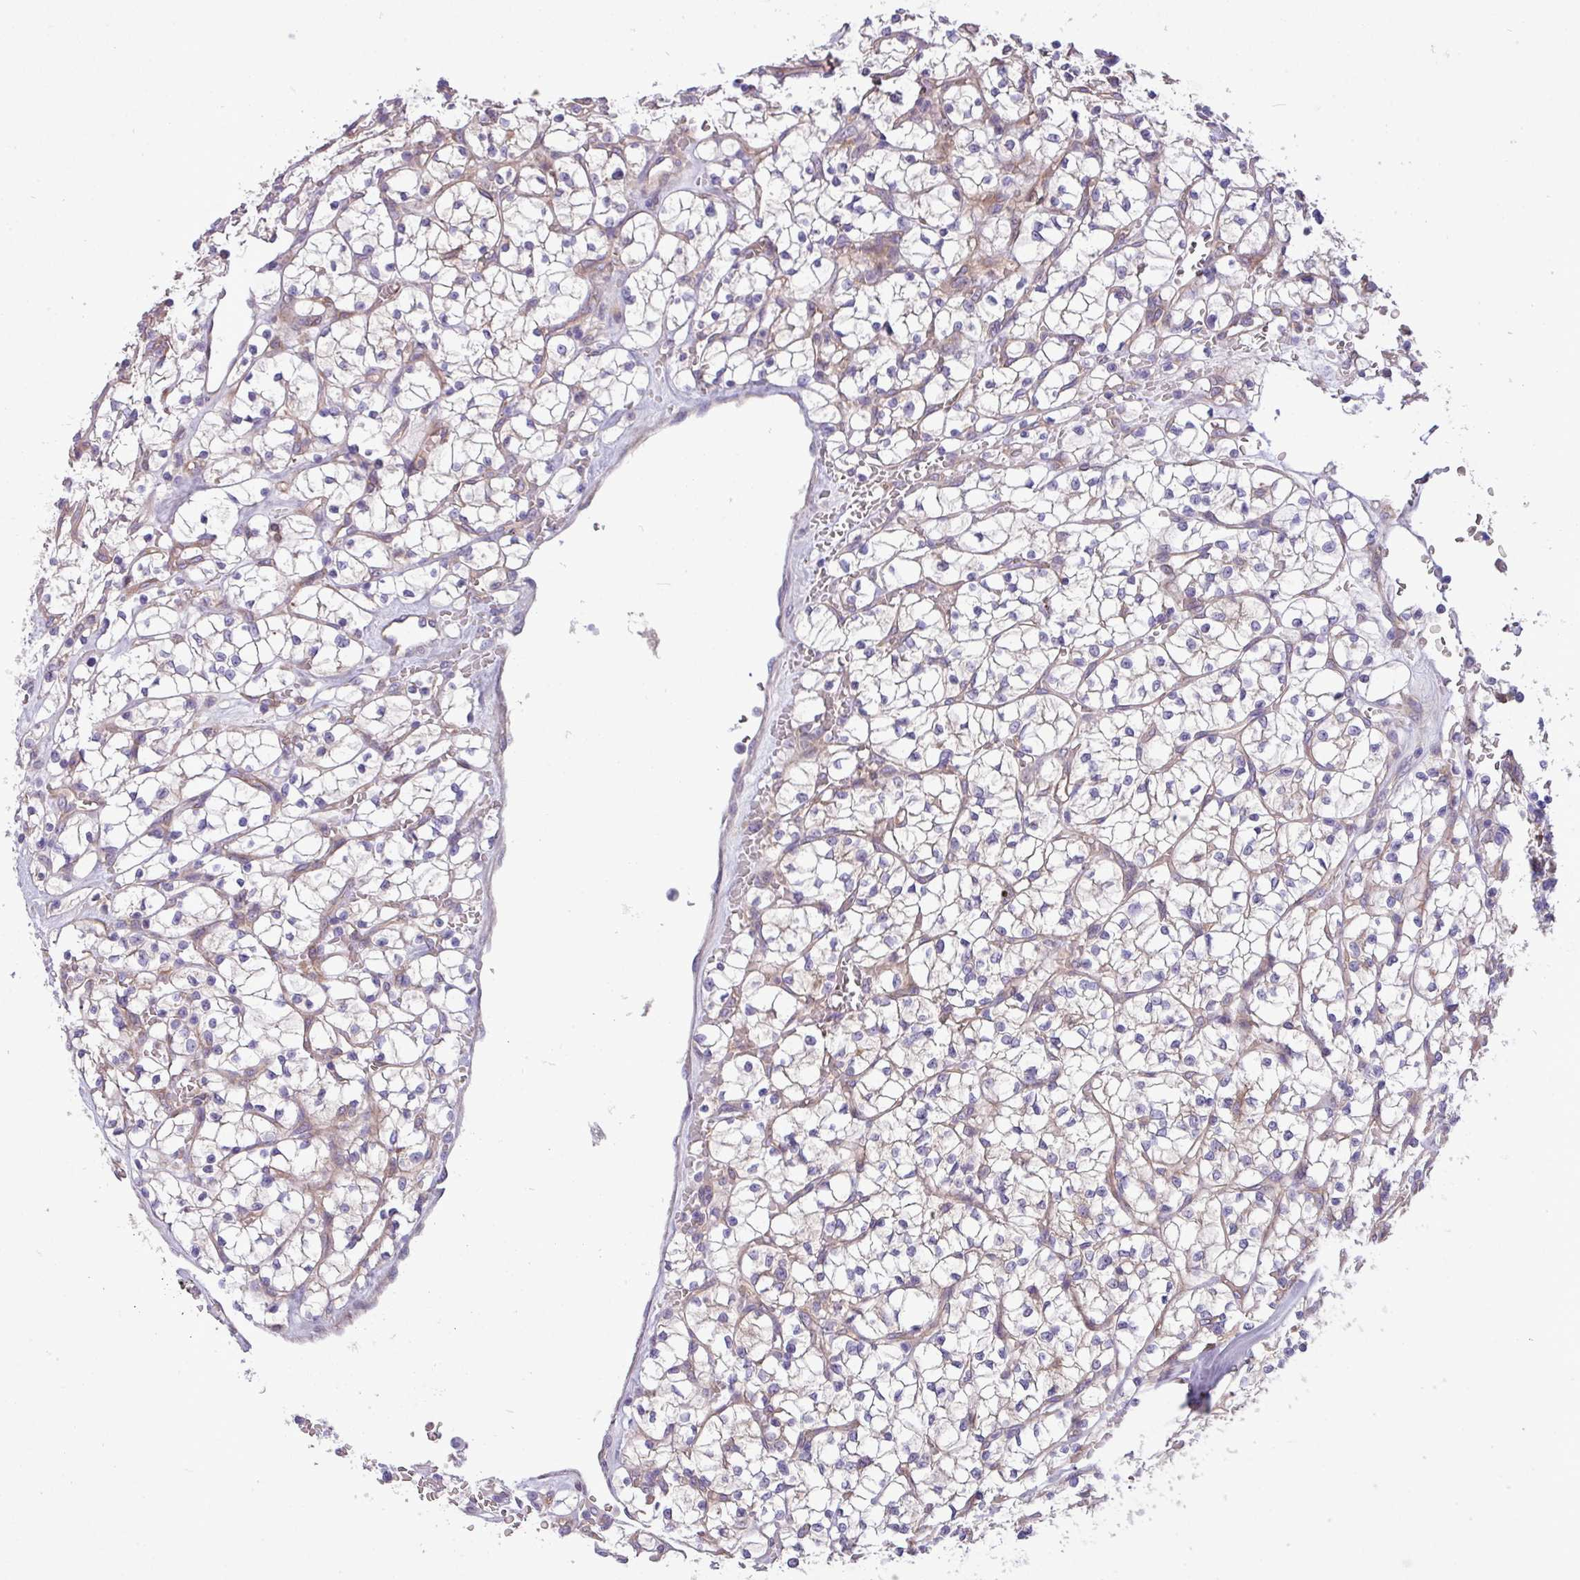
{"staining": {"intensity": "negative", "quantity": "none", "location": "none"}, "tissue": "renal cancer", "cell_type": "Tumor cells", "image_type": "cancer", "snomed": [{"axis": "morphology", "description": "Adenocarcinoma, NOS"}, {"axis": "topography", "description": "Kidney"}], "caption": "This is an immunohistochemistry (IHC) micrograph of renal cancer. There is no staining in tumor cells.", "gene": "KIRREL3", "patient": {"sex": "female", "age": 64}}